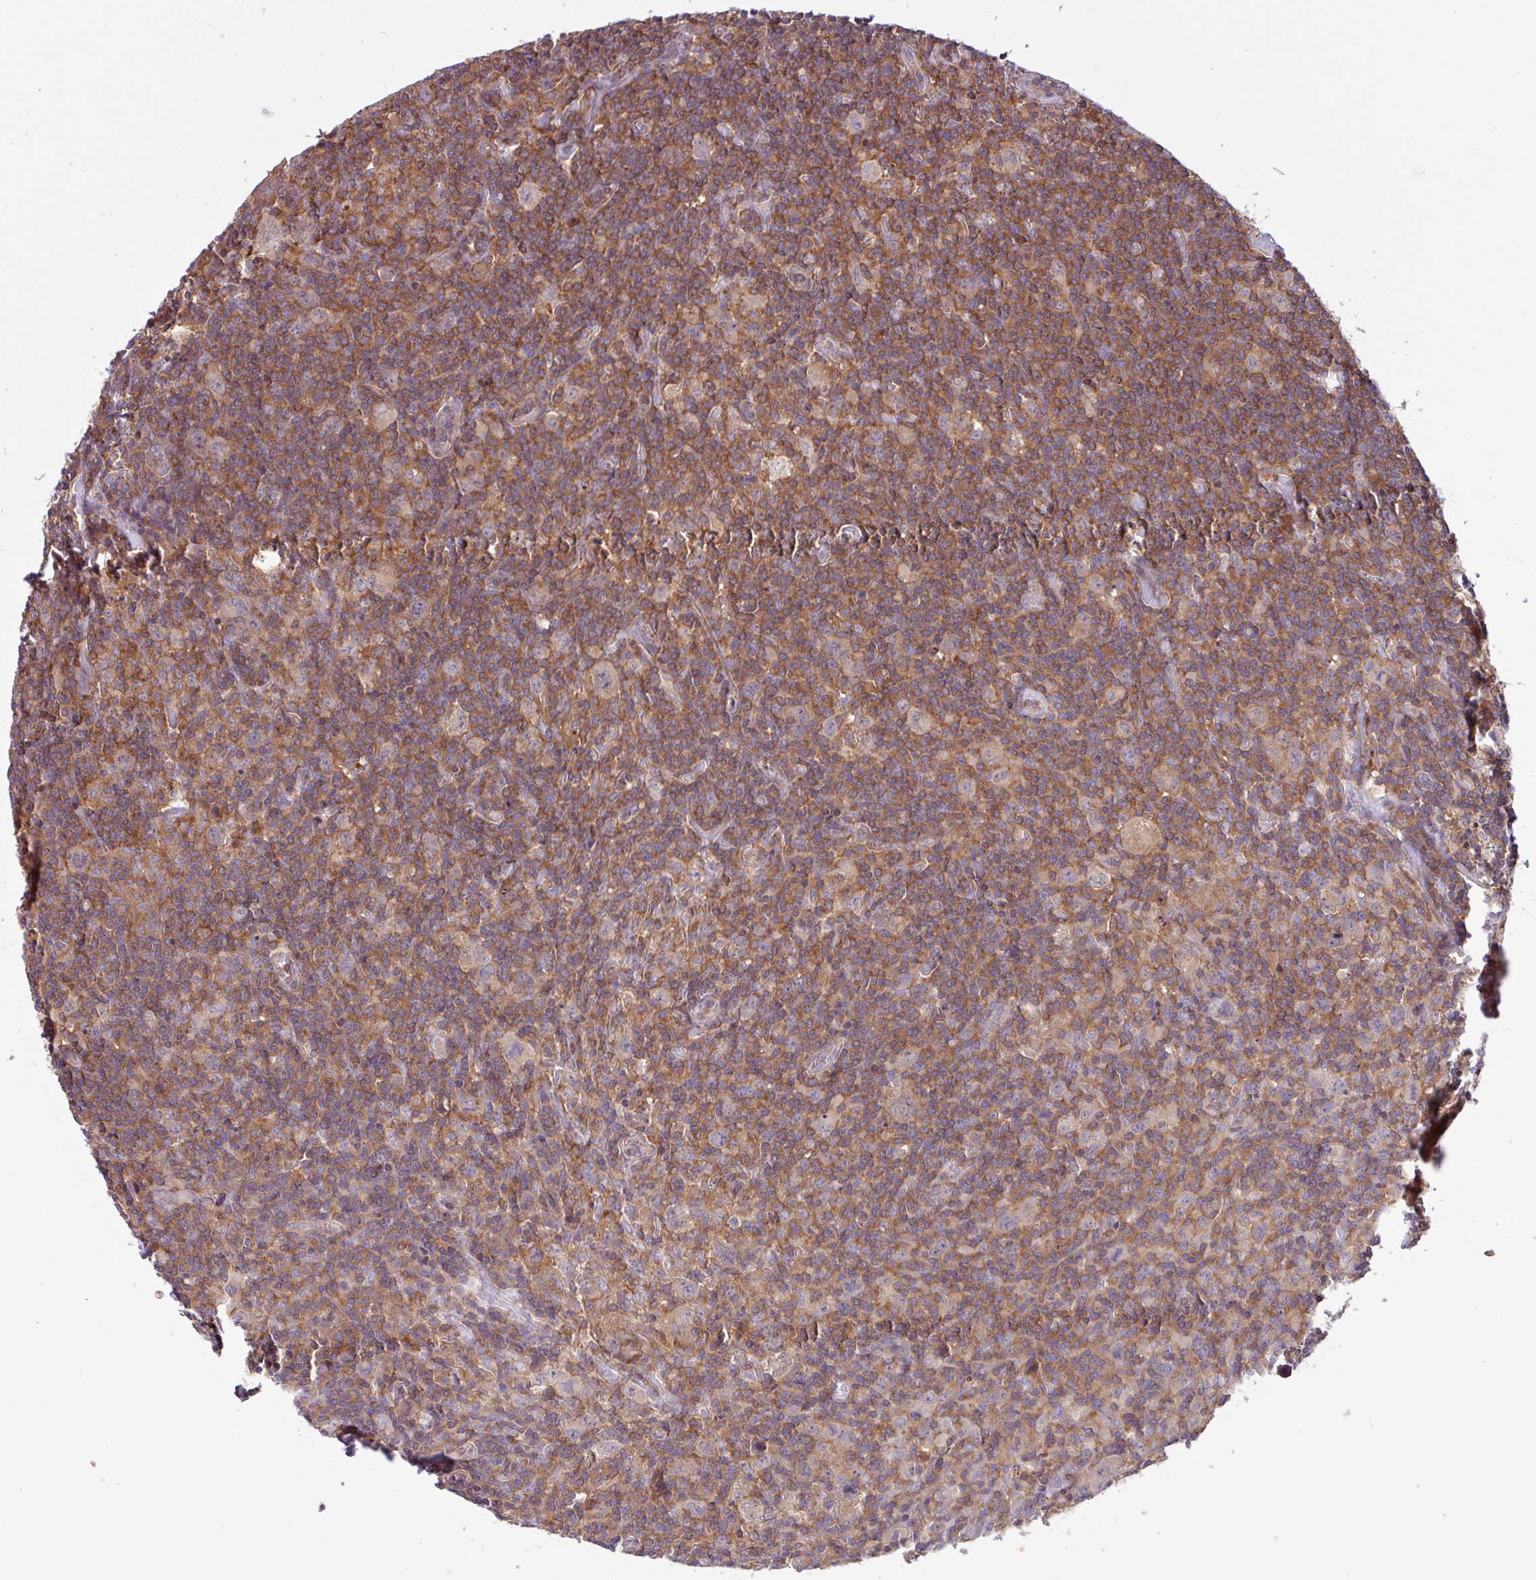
{"staining": {"intensity": "negative", "quantity": "none", "location": "none"}, "tissue": "lymphoma", "cell_type": "Tumor cells", "image_type": "cancer", "snomed": [{"axis": "morphology", "description": "Hodgkin's disease, NOS"}, {"axis": "topography", "description": "Lymph node"}], "caption": "Immunohistochemistry (IHC) photomicrograph of neoplastic tissue: Hodgkin's disease stained with DAB (3,3'-diaminobenzidine) demonstrates no significant protein staining in tumor cells.", "gene": "ACTR3", "patient": {"sex": "female", "age": 18}}